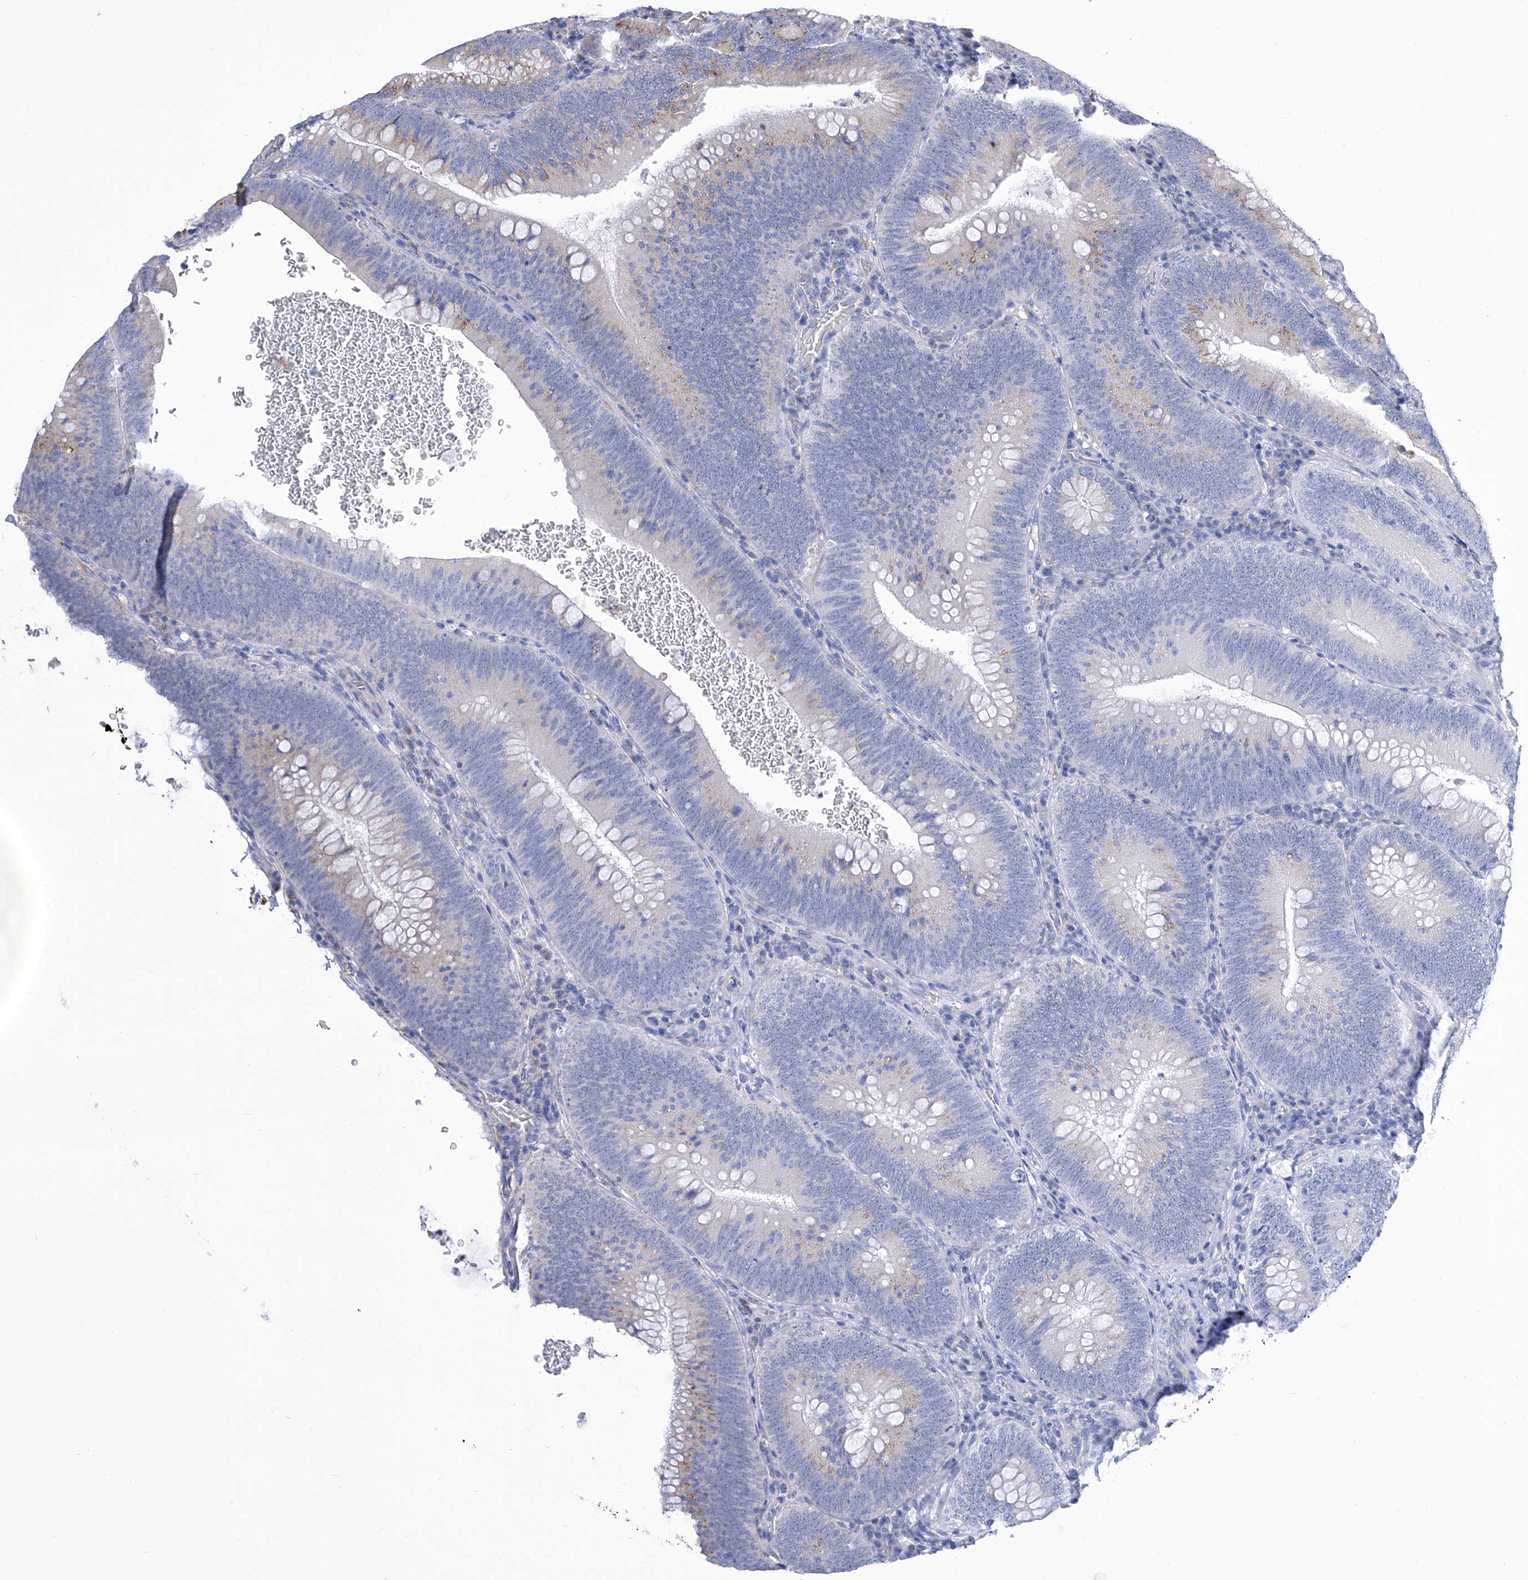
{"staining": {"intensity": "moderate", "quantity": "<25%", "location": "cytoplasmic/membranous"}, "tissue": "colorectal cancer", "cell_type": "Tumor cells", "image_type": "cancer", "snomed": [{"axis": "morphology", "description": "Normal tissue, NOS"}, {"axis": "topography", "description": "Colon"}], "caption": "Human colorectal cancer stained with a brown dye demonstrates moderate cytoplasmic/membranous positive staining in about <25% of tumor cells.", "gene": "TJAP1", "patient": {"sex": "female", "age": 82}}